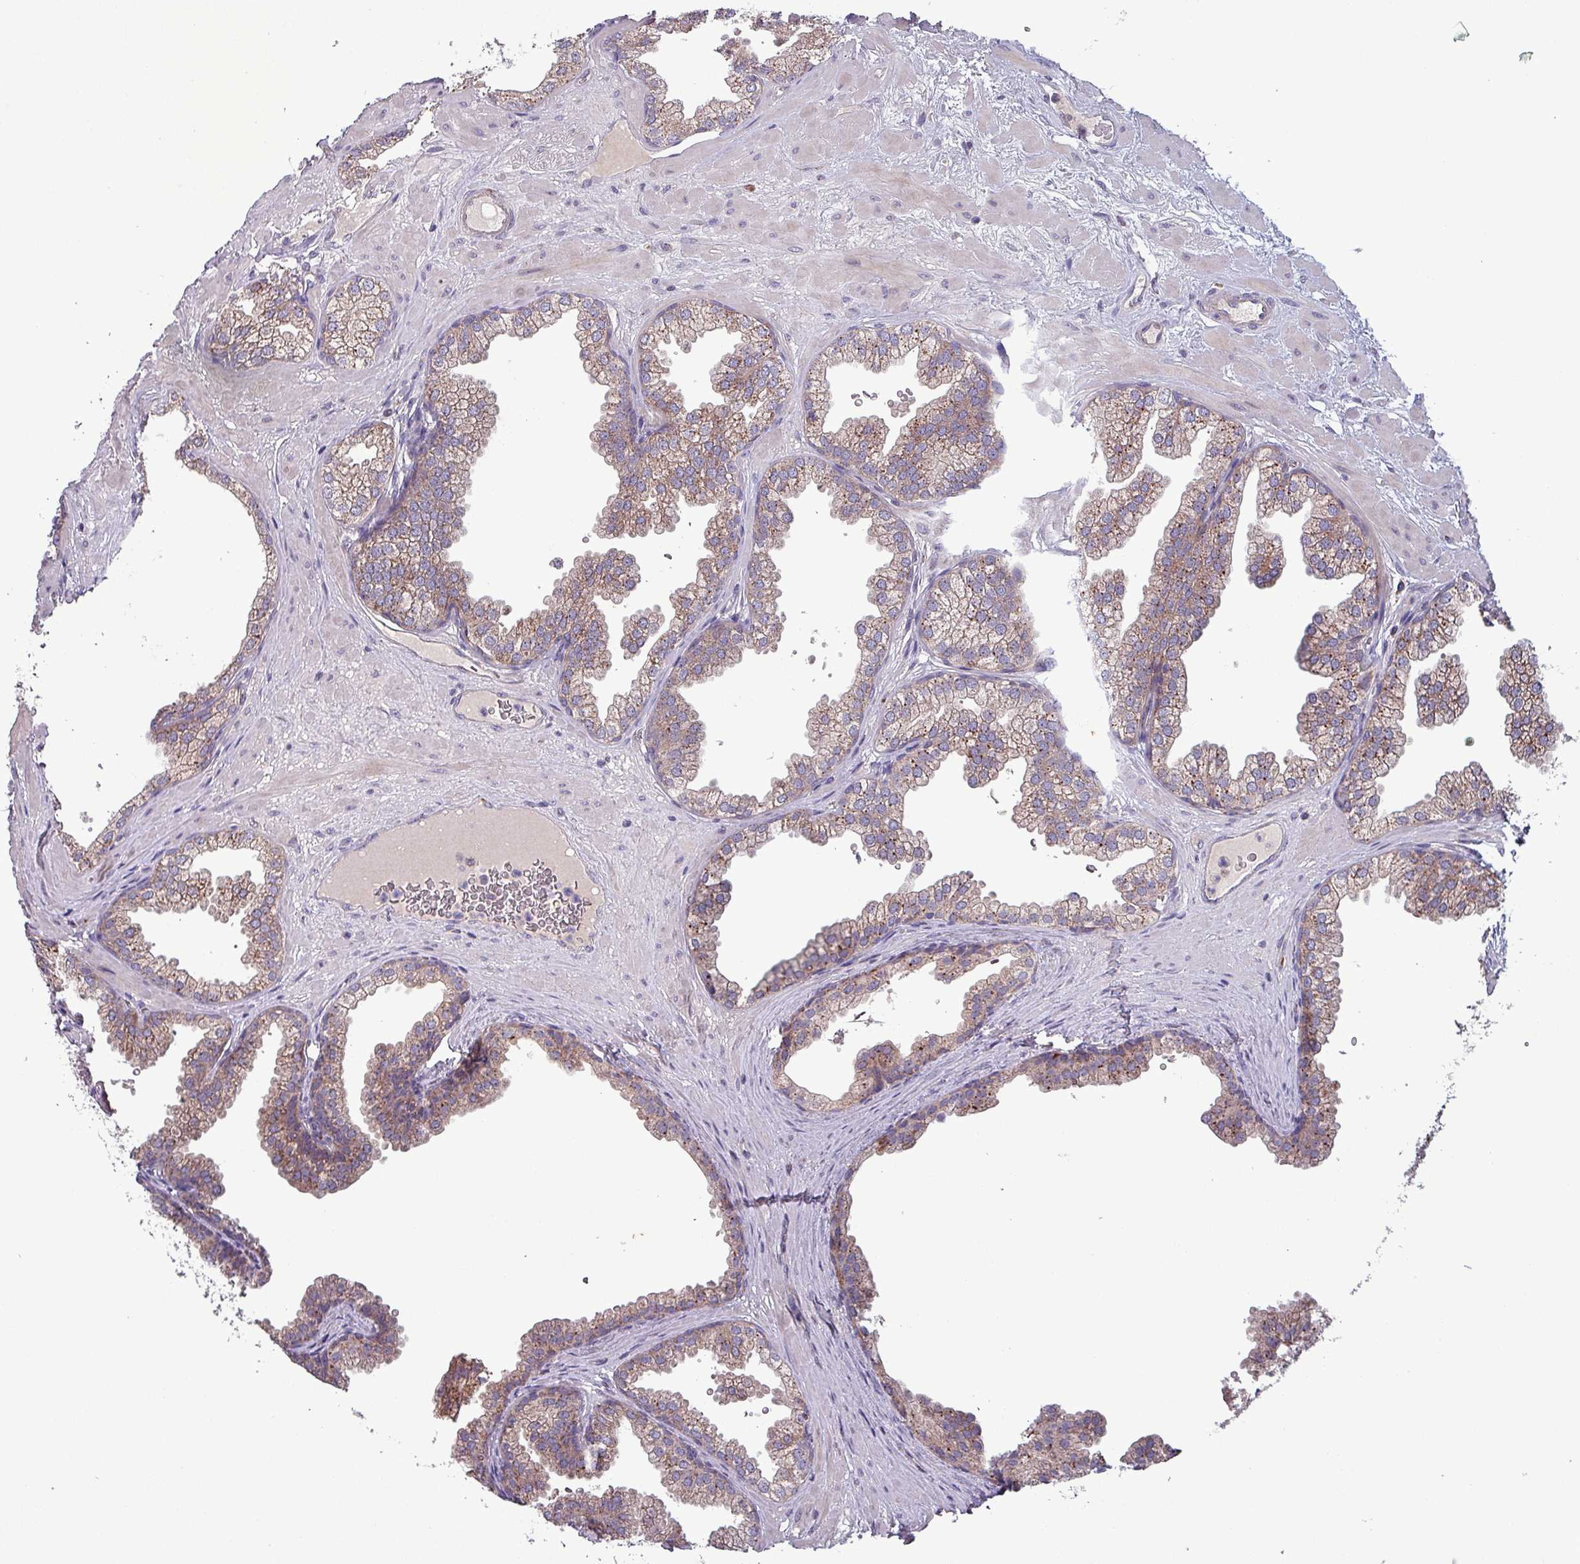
{"staining": {"intensity": "strong", "quantity": "25%-75%", "location": "cytoplasmic/membranous"}, "tissue": "prostate", "cell_type": "Glandular cells", "image_type": "normal", "snomed": [{"axis": "morphology", "description": "Normal tissue, NOS"}, {"axis": "topography", "description": "Prostate"}], "caption": "Protein expression analysis of unremarkable human prostate reveals strong cytoplasmic/membranous staining in about 25%-75% of glandular cells.", "gene": "ZNF322", "patient": {"sex": "male", "age": 37}}